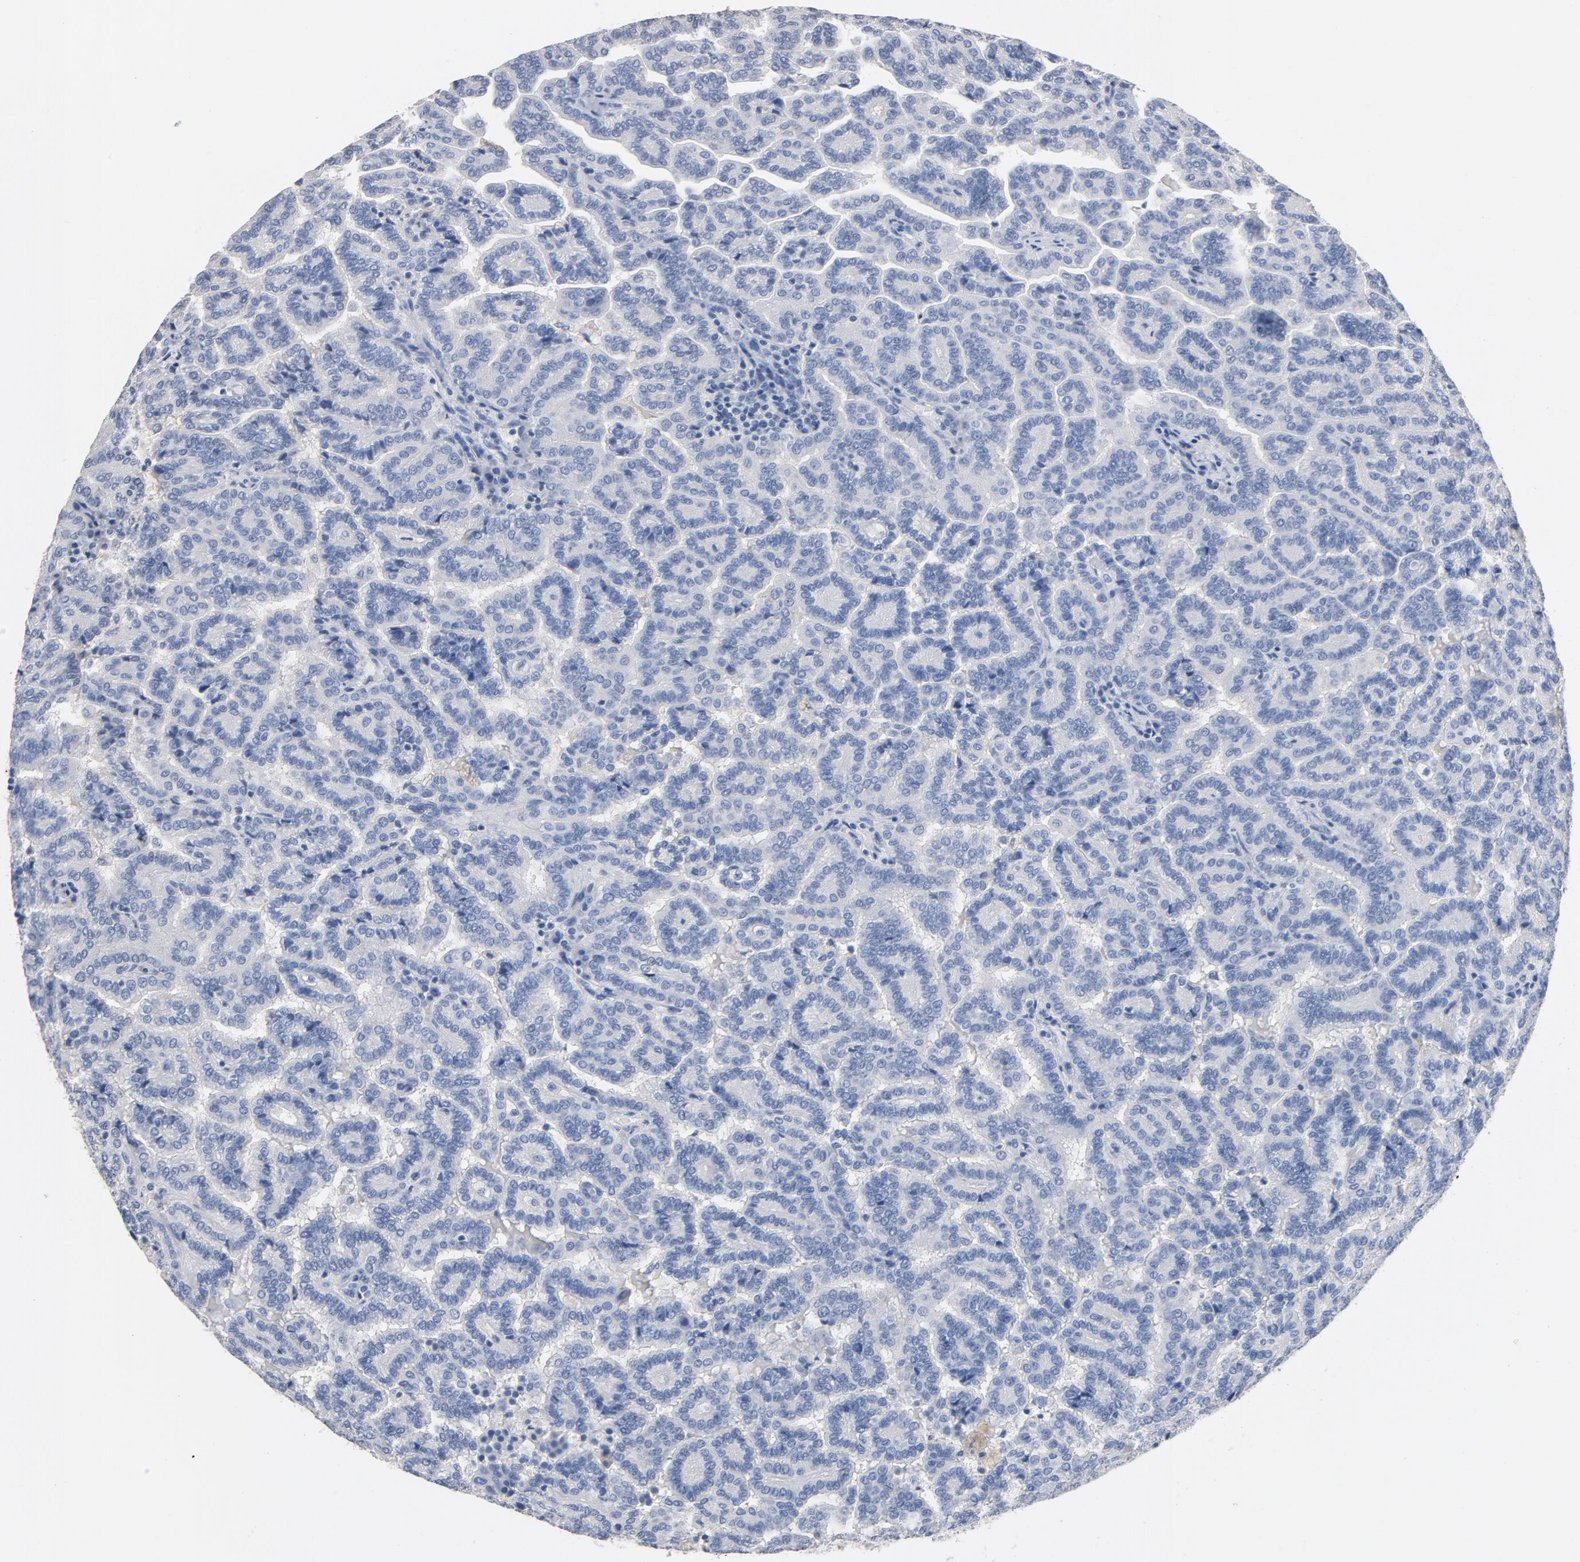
{"staining": {"intensity": "negative", "quantity": "none", "location": "none"}, "tissue": "renal cancer", "cell_type": "Tumor cells", "image_type": "cancer", "snomed": [{"axis": "morphology", "description": "Adenocarcinoma, NOS"}, {"axis": "topography", "description": "Kidney"}], "caption": "This is an immunohistochemistry image of renal cancer (adenocarcinoma). There is no staining in tumor cells.", "gene": "ZCCHC13", "patient": {"sex": "male", "age": 61}}